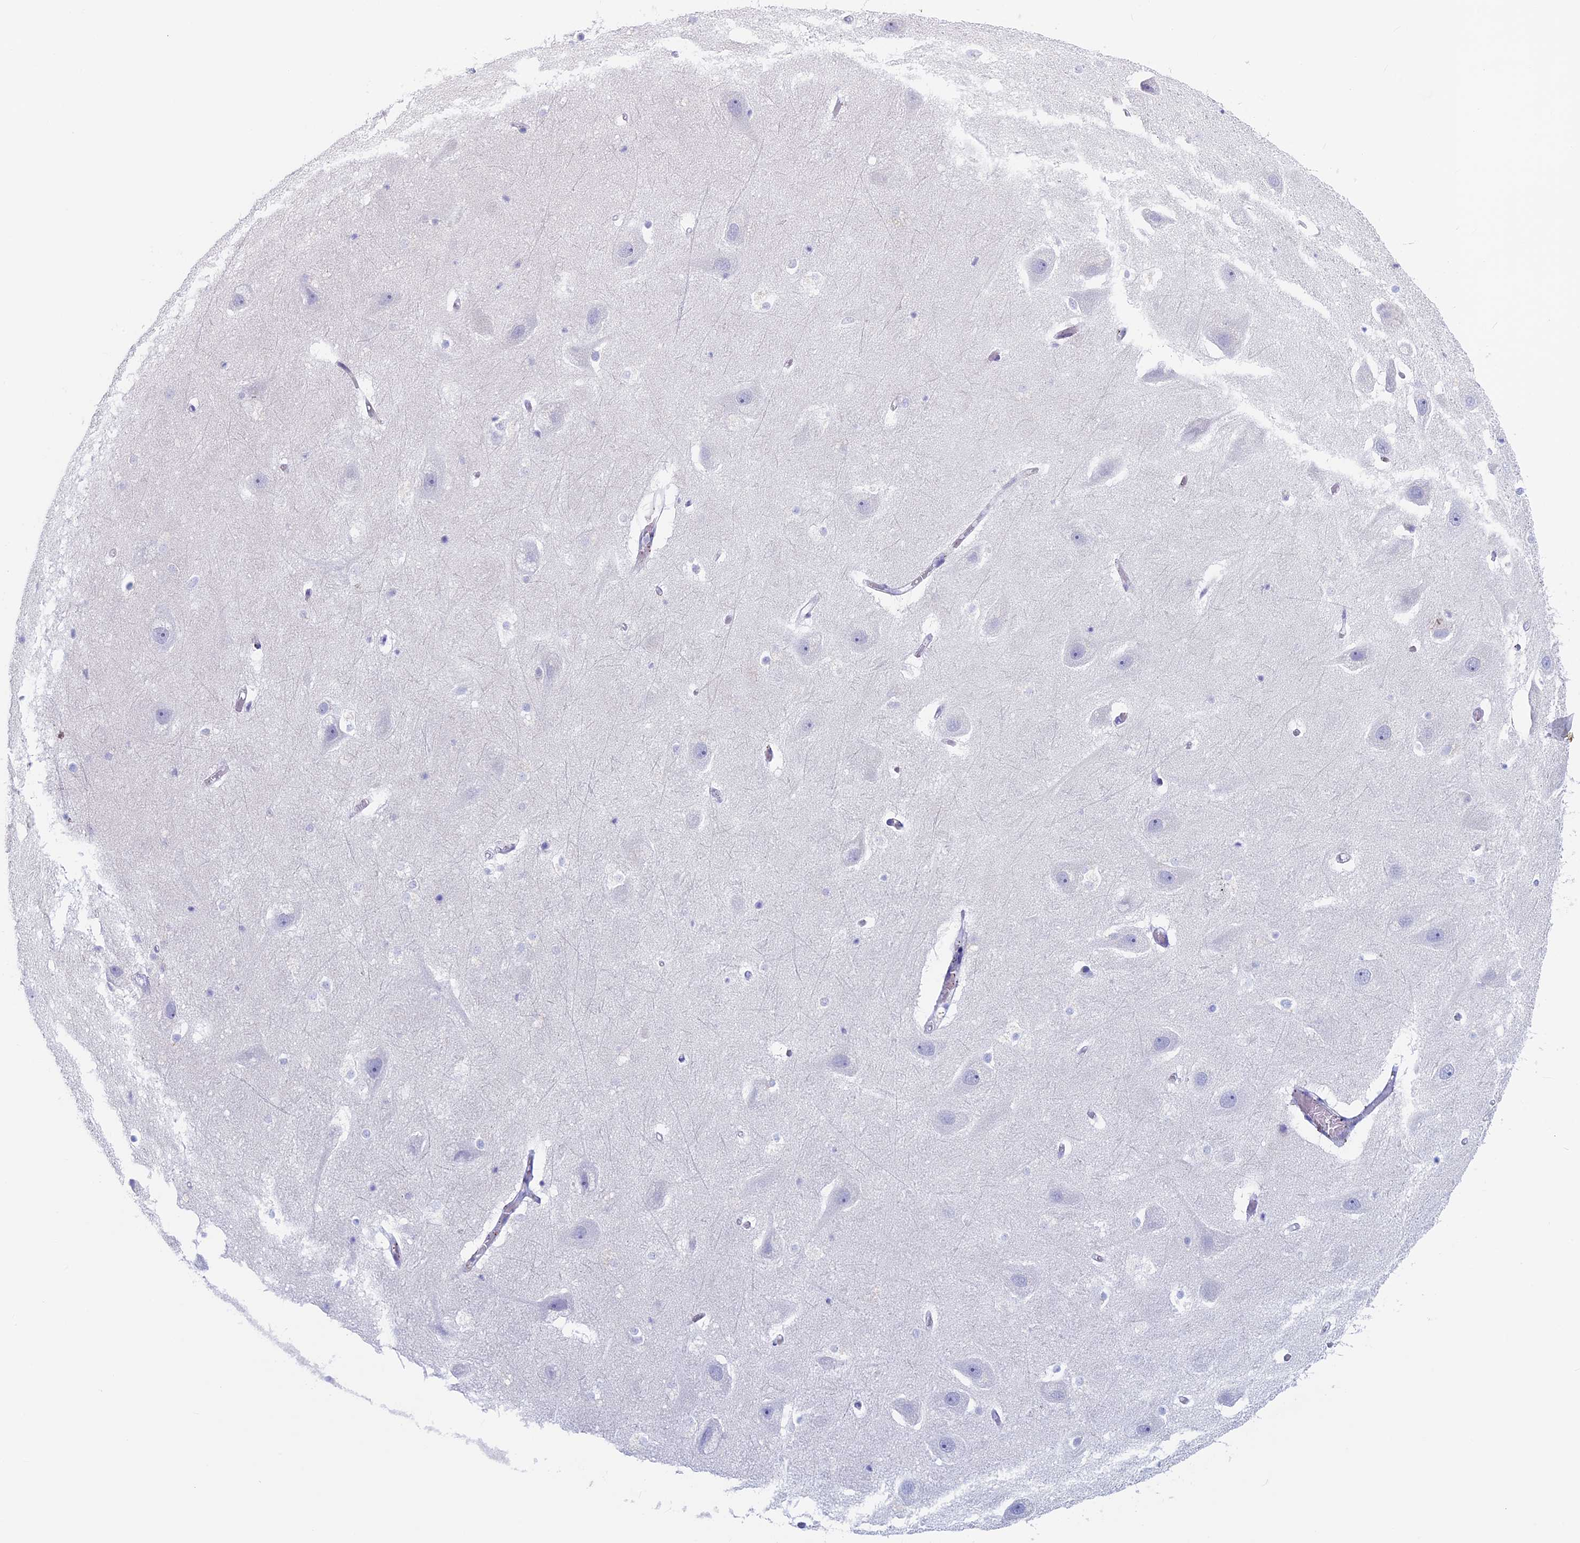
{"staining": {"intensity": "negative", "quantity": "none", "location": "none"}, "tissue": "hippocampus", "cell_type": "Glial cells", "image_type": "normal", "snomed": [{"axis": "morphology", "description": "Normal tissue, NOS"}, {"axis": "topography", "description": "Hippocampus"}], "caption": "Immunohistochemistry micrograph of unremarkable human hippocampus stained for a protein (brown), which shows no positivity in glial cells. Brightfield microscopy of IHC stained with DAB (brown) and hematoxylin (blue), captured at high magnification.", "gene": "MAGEB6", "patient": {"sex": "female", "age": 52}}